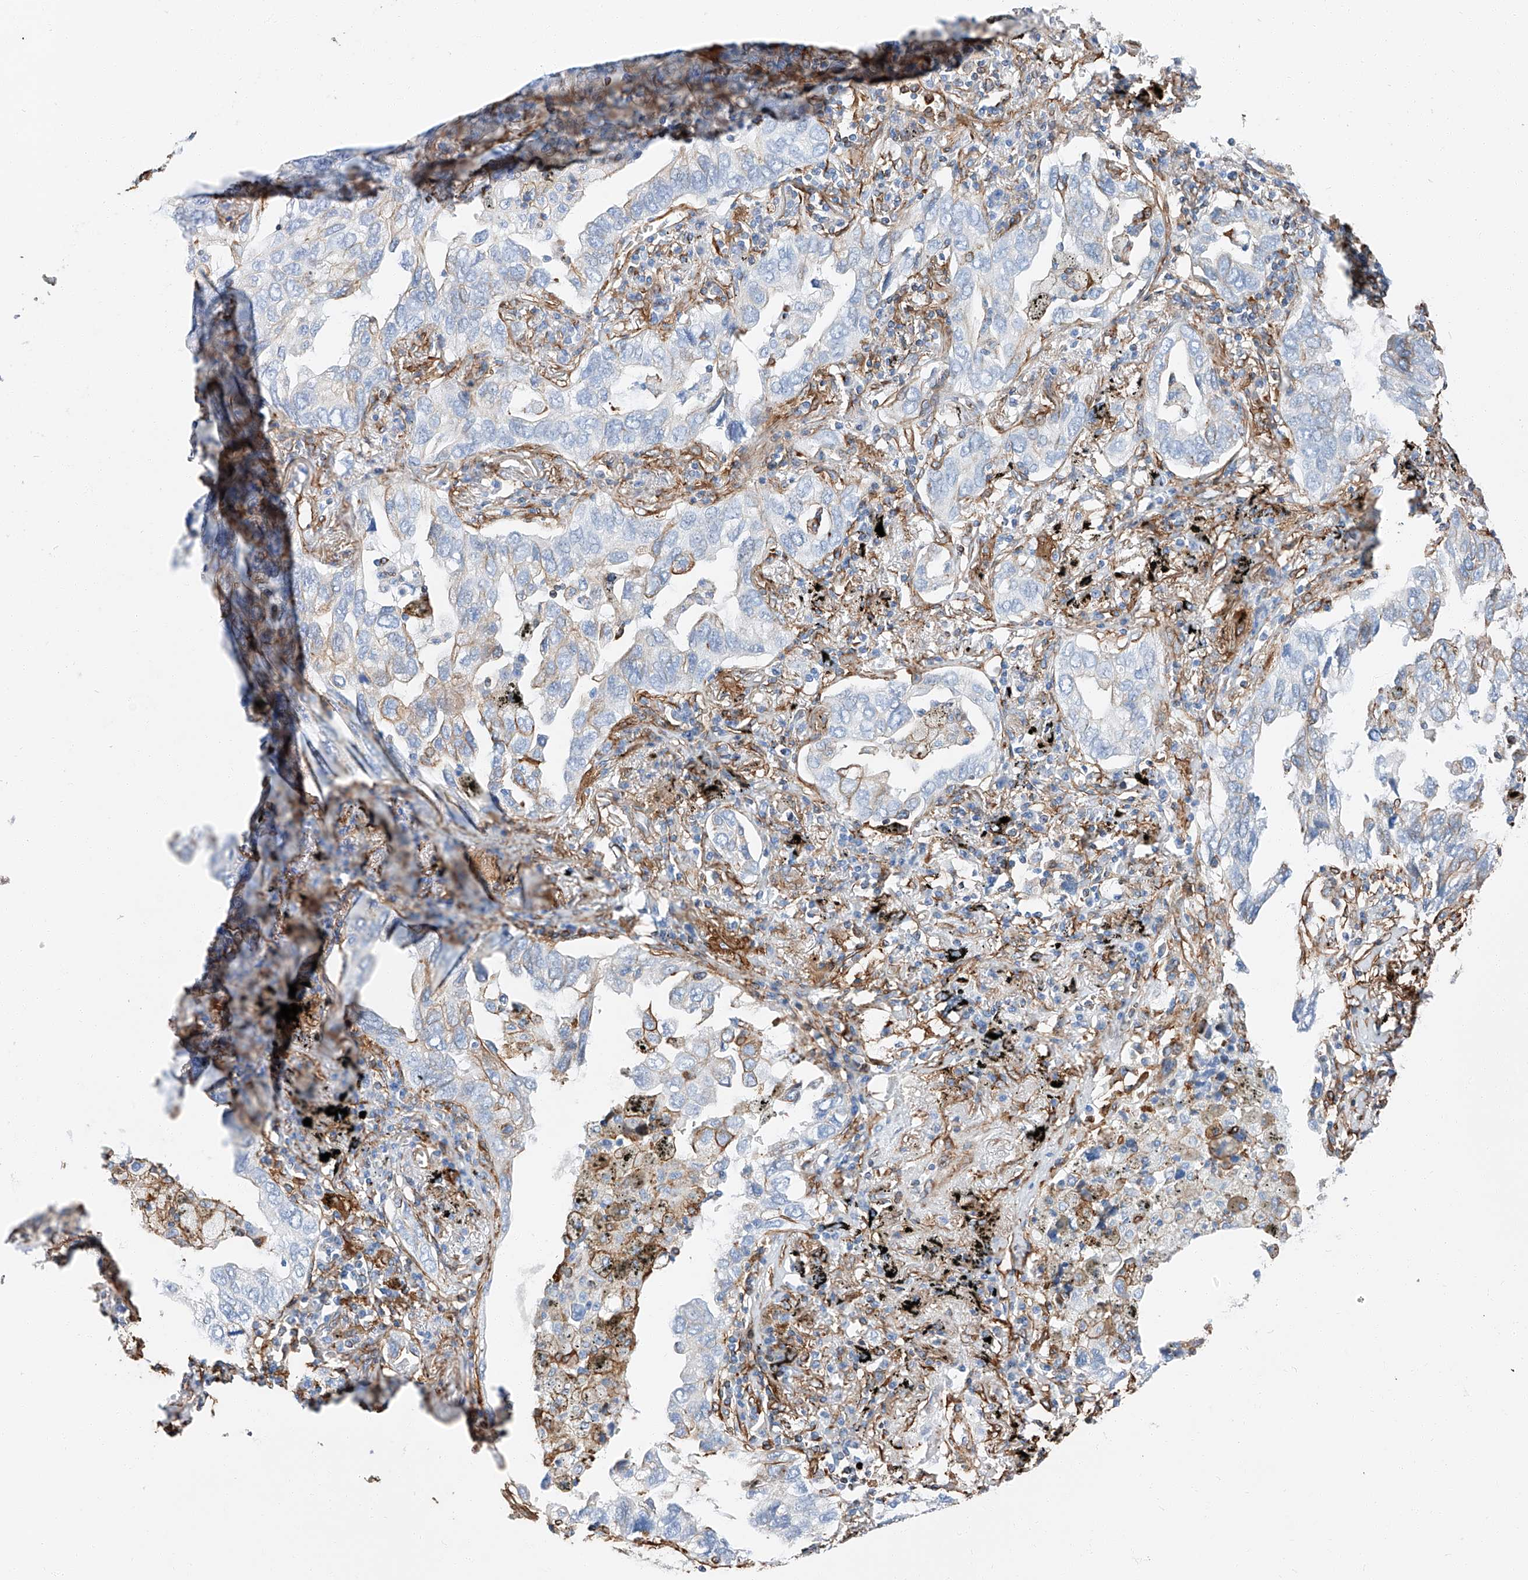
{"staining": {"intensity": "negative", "quantity": "none", "location": "none"}, "tissue": "lung cancer", "cell_type": "Tumor cells", "image_type": "cancer", "snomed": [{"axis": "morphology", "description": "Adenocarcinoma, NOS"}, {"axis": "topography", "description": "Lung"}], "caption": "A high-resolution image shows immunohistochemistry staining of lung cancer (adenocarcinoma), which demonstrates no significant staining in tumor cells.", "gene": "ZNF804A", "patient": {"sex": "male", "age": 65}}